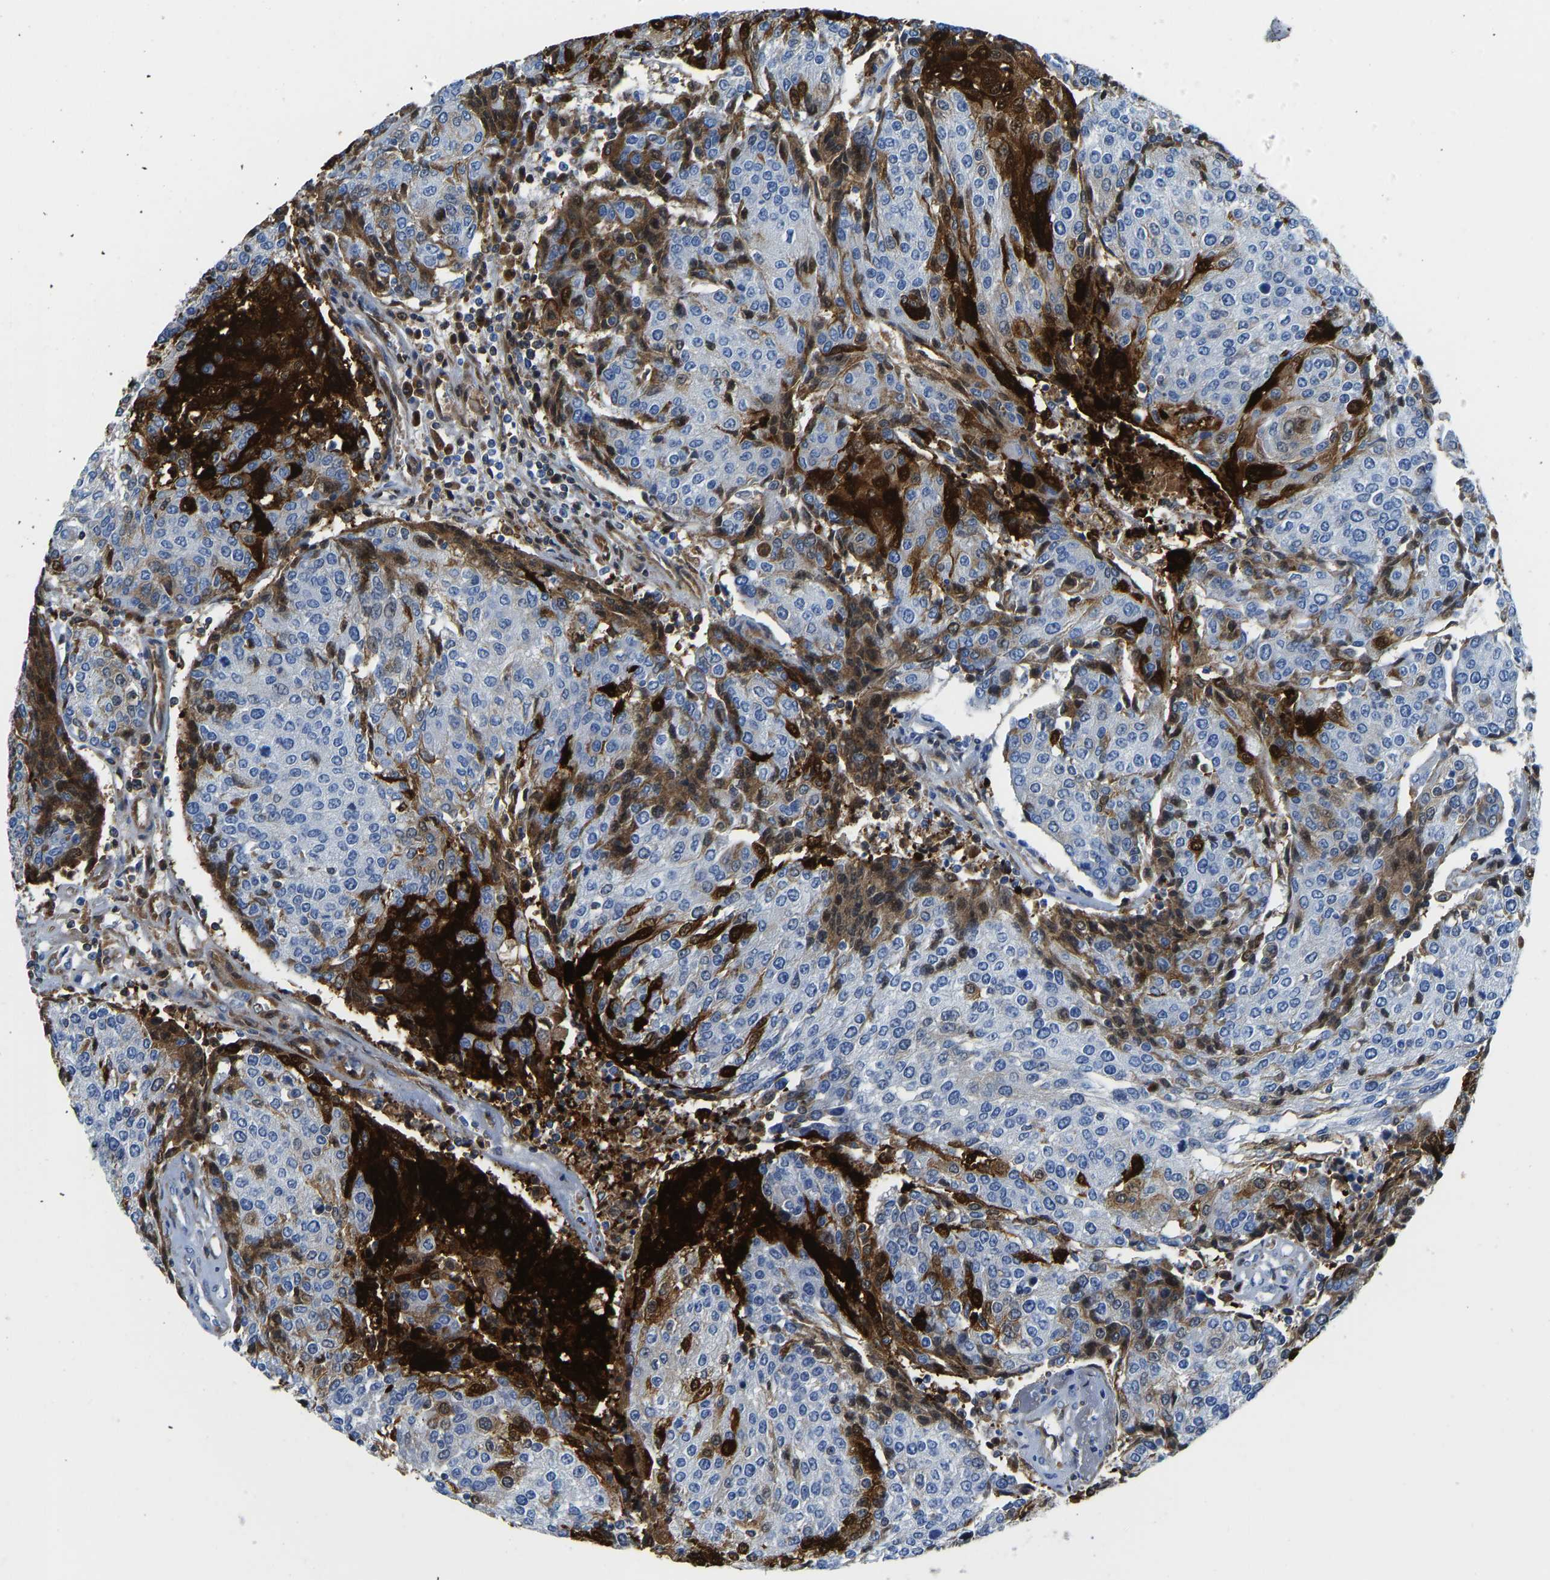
{"staining": {"intensity": "strong", "quantity": "<25%", "location": "cytoplasmic/membranous"}, "tissue": "urothelial cancer", "cell_type": "Tumor cells", "image_type": "cancer", "snomed": [{"axis": "morphology", "description": "Urothelial carcinoma, High grade"}, {"axis": "topography", "description": "Urinary bladder"}], "caption": "Brown immunohistochemical staining in urothelial cancer exhibits strong cytoplasmic/membranous staining in about <25% of tumor cells.", "gene": "SERPINB3", "patient": {"sex": "female", "age": 85}}